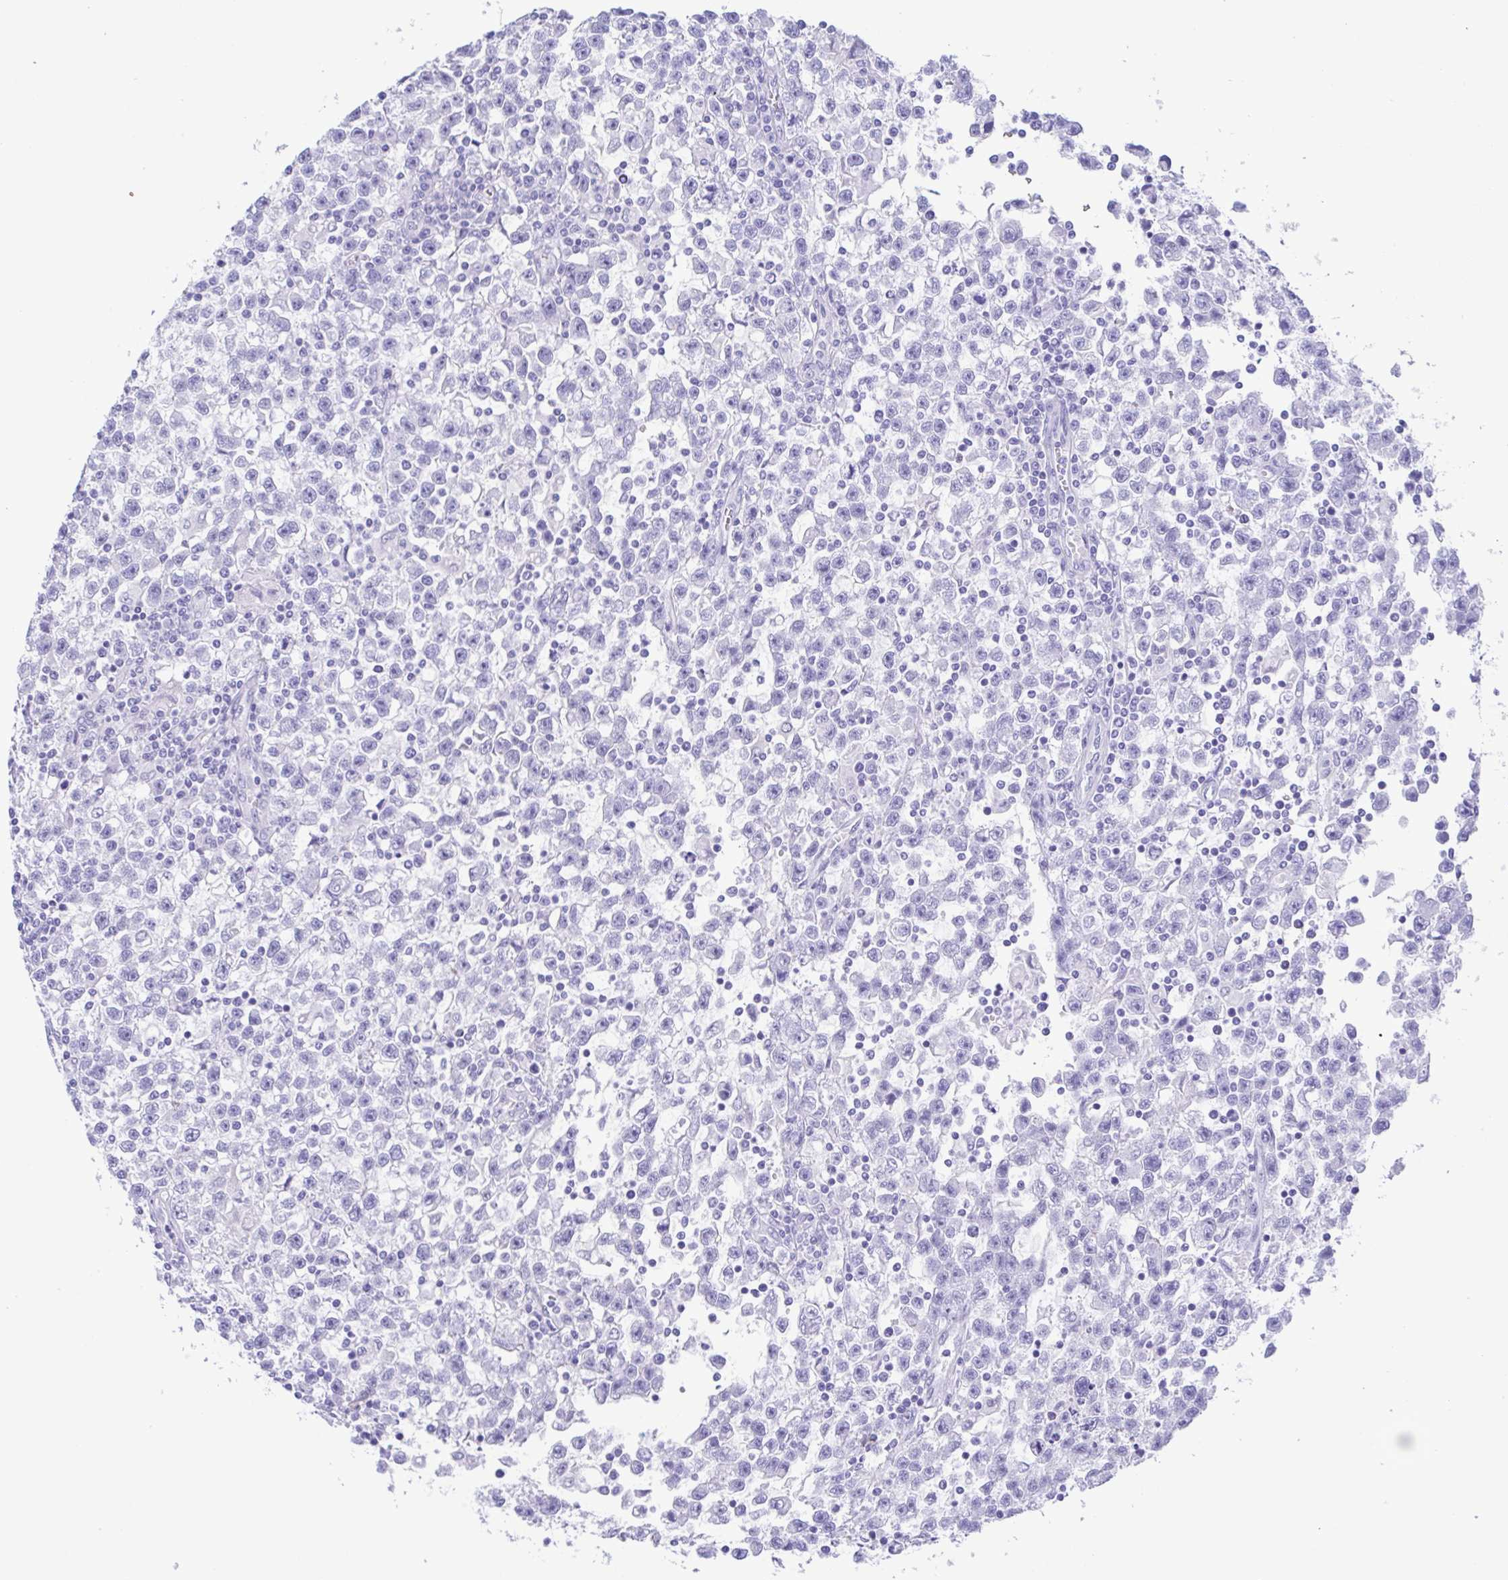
{"staining": {"intensity": "negative", "quantity": "none", "location": "none"}, "tissue": "testis cancer", "cell_type": "Tumor cells", "image_type": "cancer", "snomed": [{"axis": "morphology", "description": "Seminoma, NOS"}, {"axis": "topography", "description": "Testis"}], "caption": "This is an immunohistochemistry histopathology image of human seminoma (testis). There is no expression in tumor cells.", "gene": "TSPY2", "patient": {"sex": "male", "age": 31}}